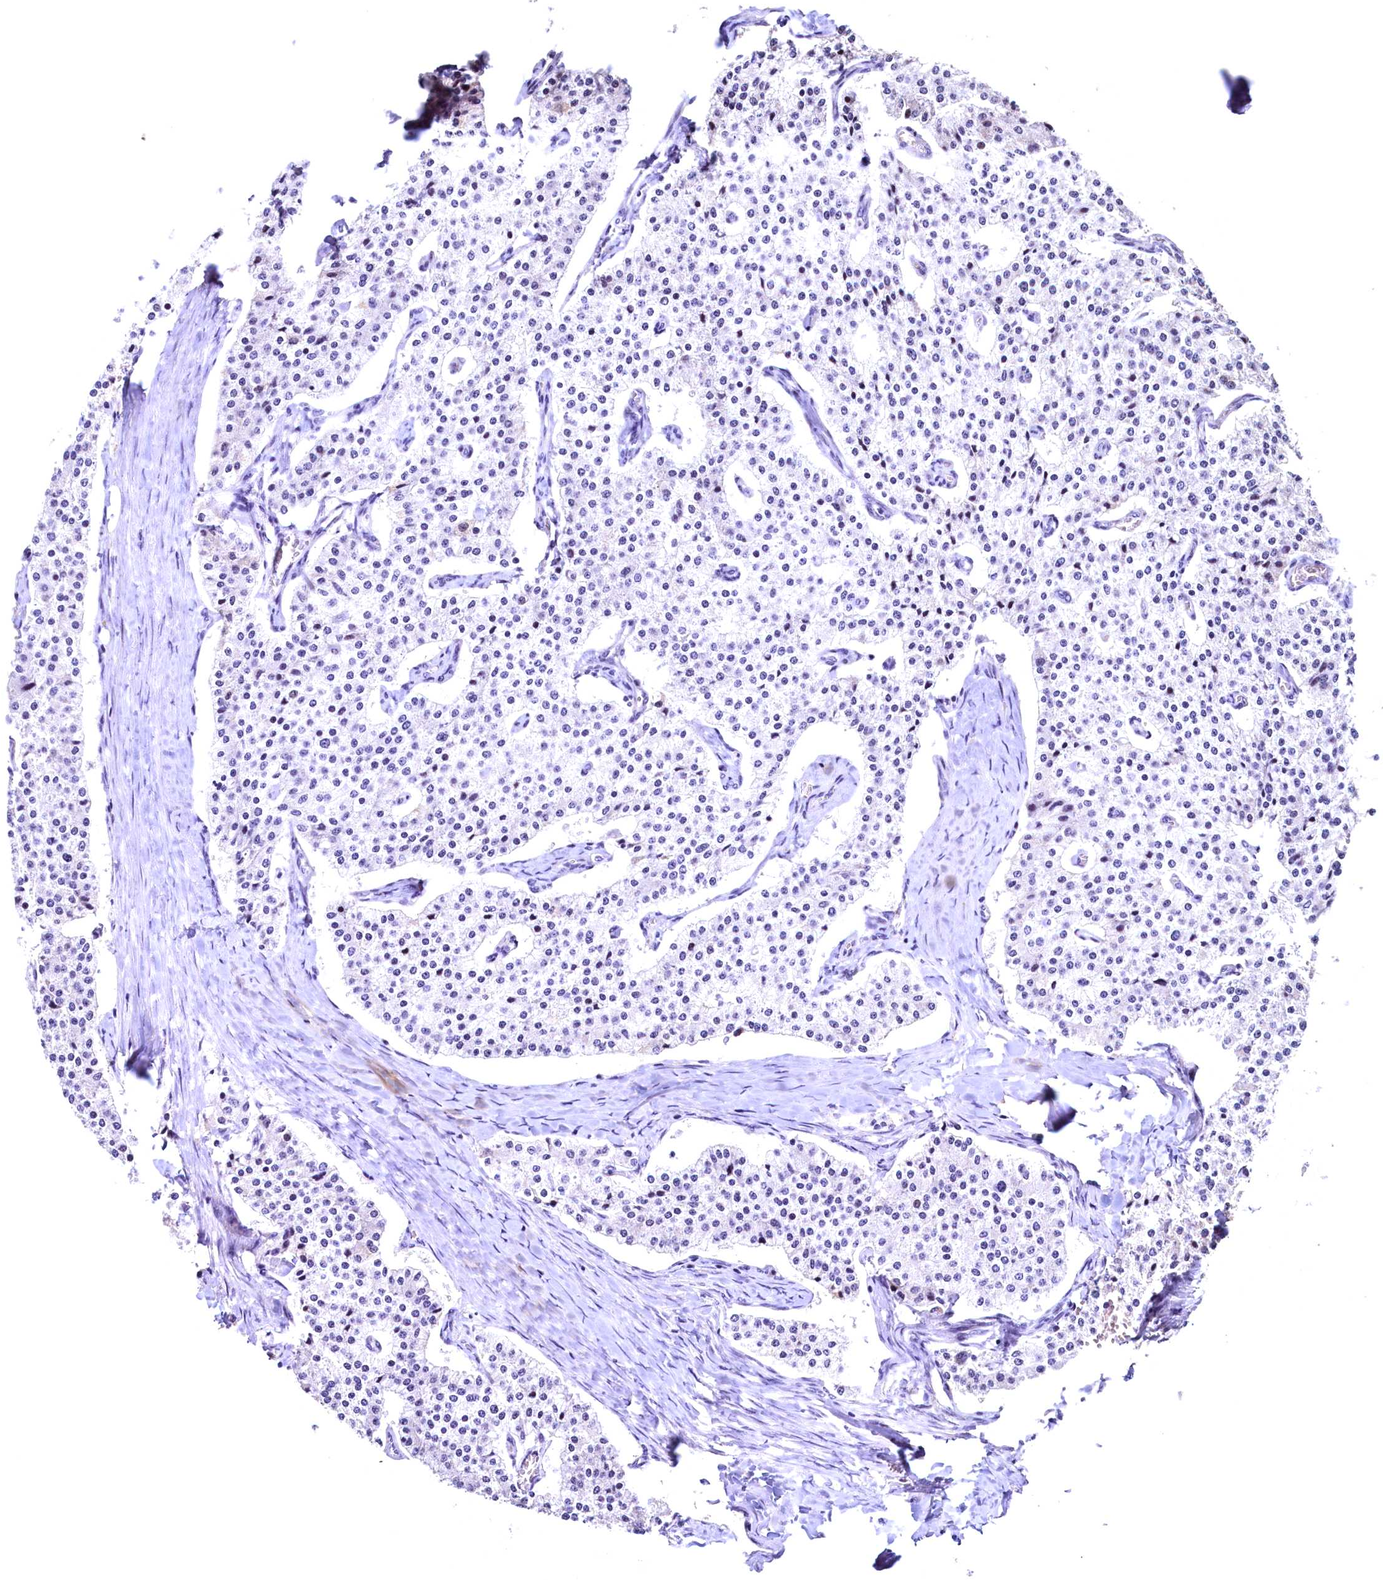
{"staining": {"intensity": "negative", "quantity": "none", "location": "none"}, "tissue": "carcinoid", "cell_type": "Tumor cells", "image_type": "cancer", "snomed": [{"axis": "morphology", "description": "Carcinoid, malignant, NOS"}, {"axis": "topography", "description": "Colon"}], "caption": "Tumor cells are negative for protein expression in human malignant carcinoid. (Immunohistochemistry, brightfield microscopy, high magnification).", "gene": "LATS2", "patient": {"sex": "female", "age": 52}}